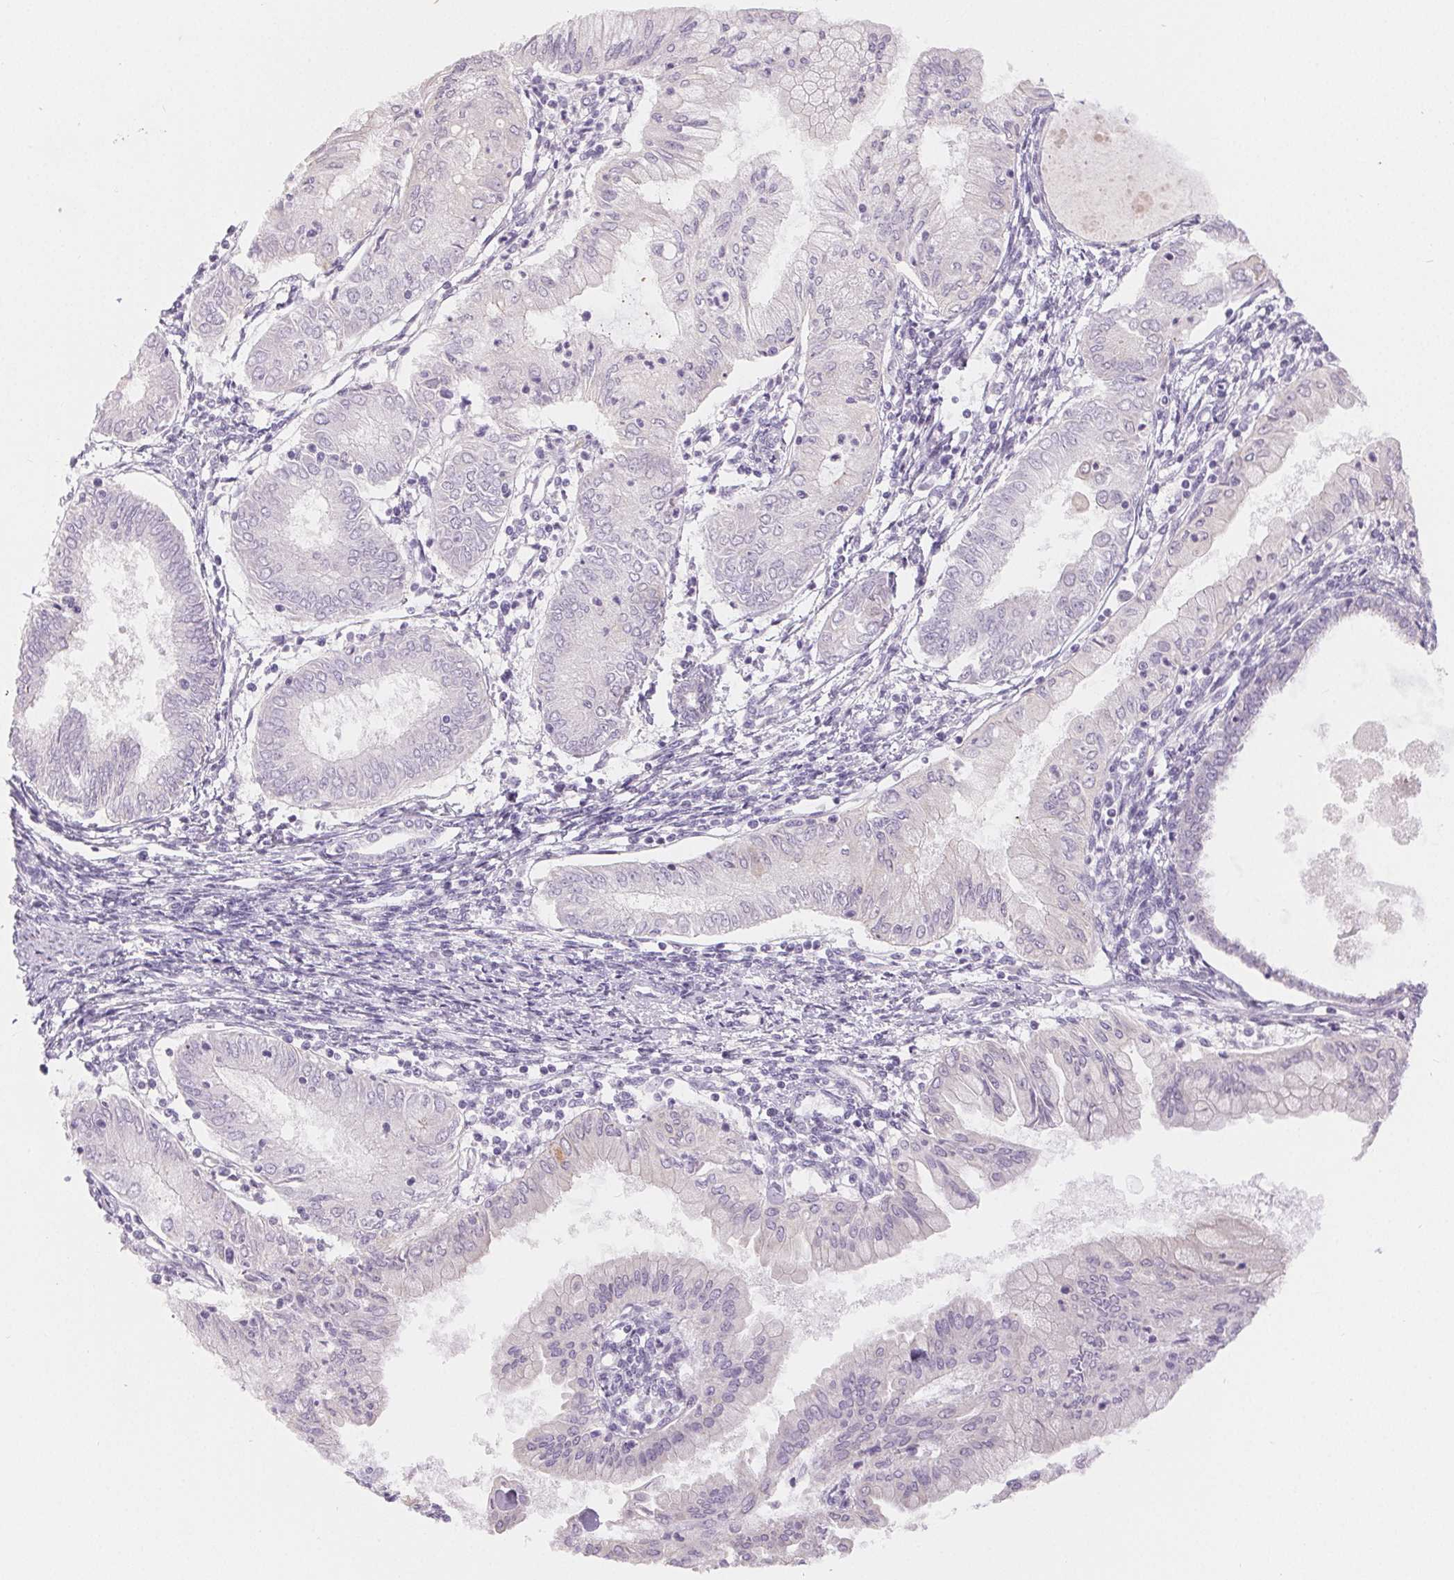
{"staining": {"intensity": "negative", "quantity": "none", "location": "none"}, "tissue": "endometrial cancer", "cell_type": "Tumor cells", "image_type": "cancer", "snomed": [{"axis": "morphology", "description": "Adenocarcinoma, NOS"}, {"axis": "topography", "description": "Endometrium"}], "caption": "Immunohistochemical staining of human endometrial adenocarcinoma exhibits no significant expression in tumor cells.", "gene": "SFTPD", "patient": {"sex": "female", "age": 68}}